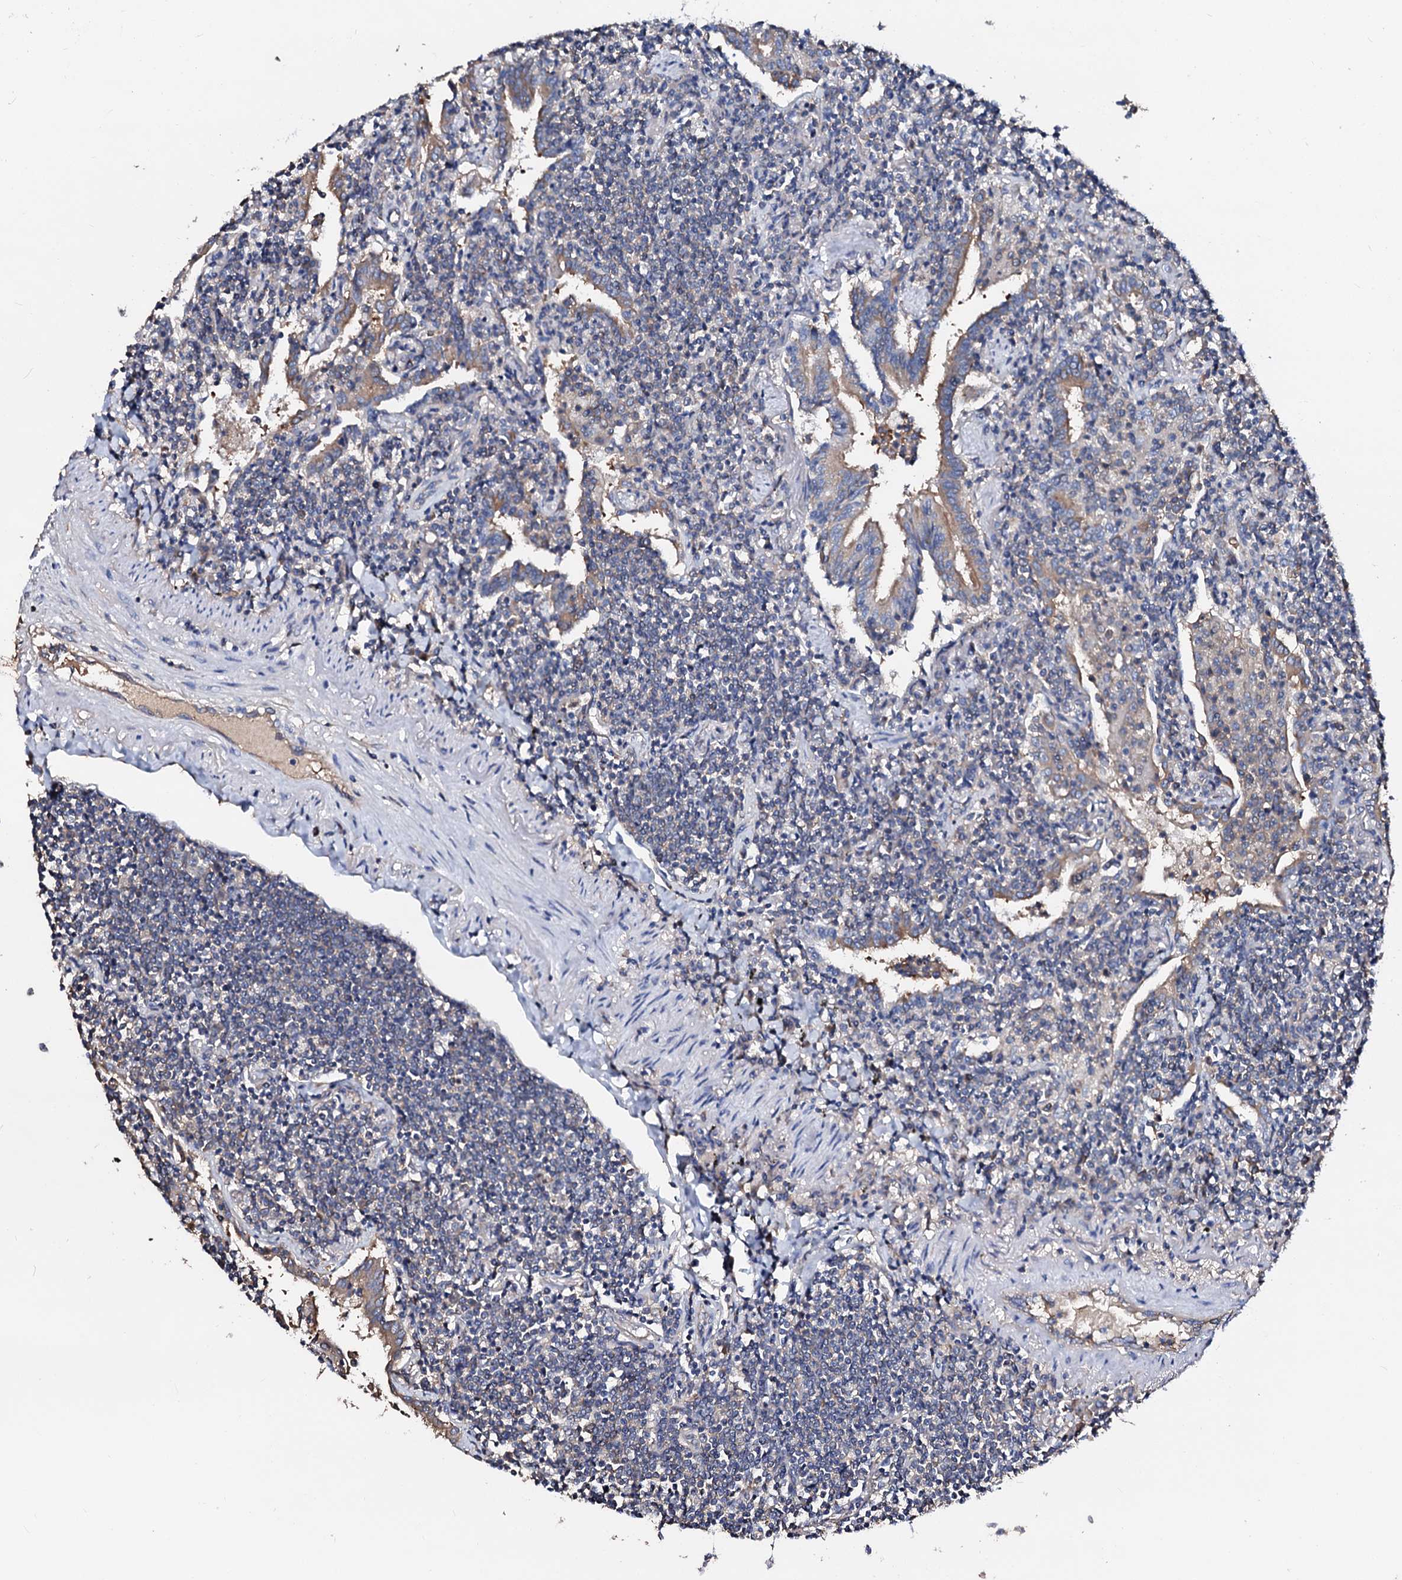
{"staining": {"intensity": "negative", "quantity": "none", "location": "none"}, "tissue": "lymphoma", "cell_type": "Tumor cells", "image_type": "cancer", "snomed": [{"axis": "morphology", "description": "Malignant lymphoma, non-Hodgkin's type, Low grade"}, {"axis": "topography", "description": "Lung"}], "caption": "A histopathology image of malignant lymphoma, non-Hodgkin's type (low-grade) stained for a protein demonstrates no brown staining in tumor cells. (DAB (3,3'-diaminobenzidine) immunohistochemistry visualized using brightfield microscopy, high magnification).", "gene": "CSKMT", "patient": {"sex": "female", "age": 71}}